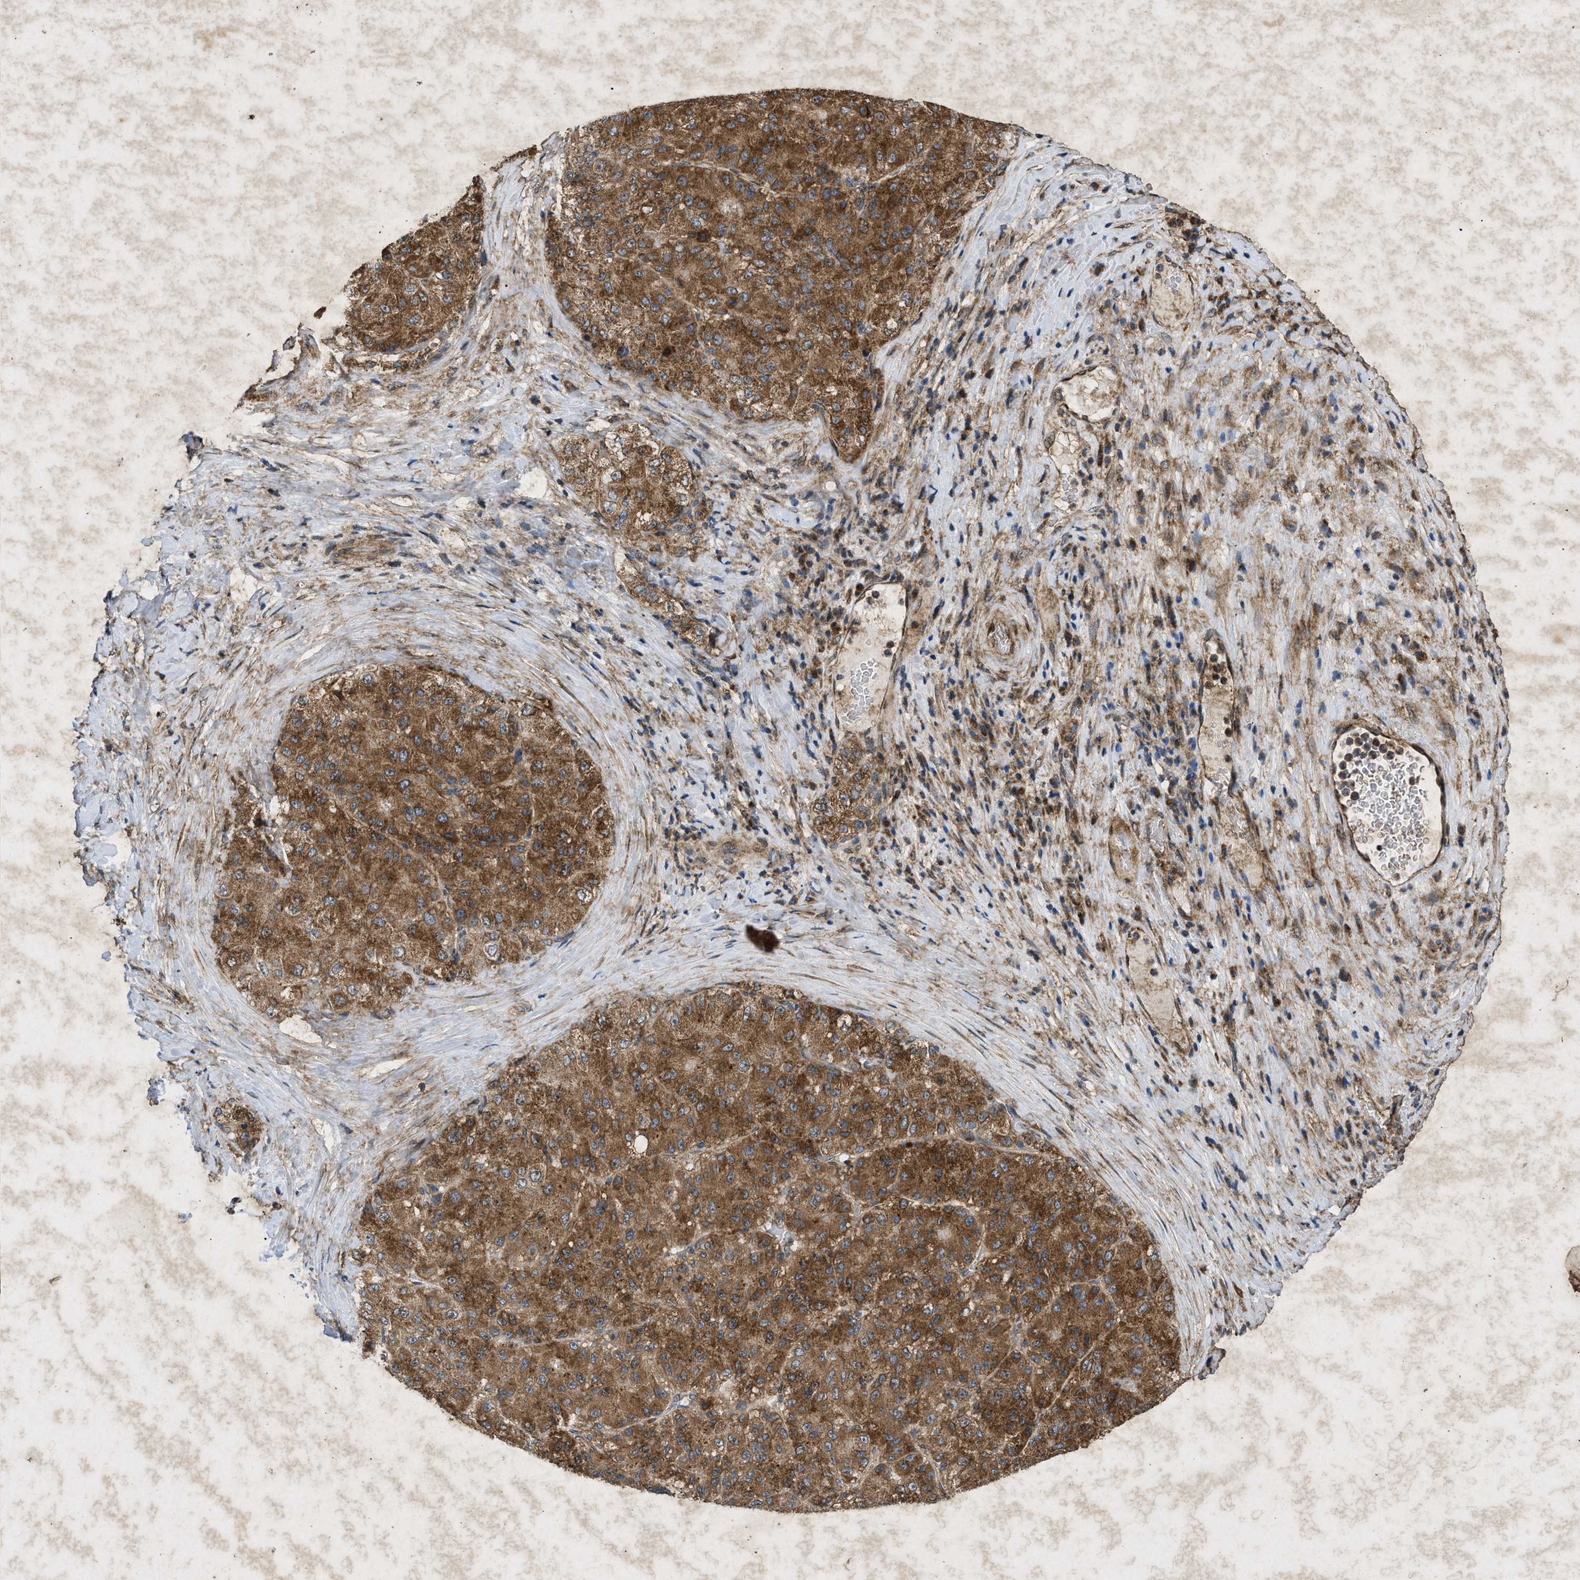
{"staining": {"intensity": "strong", "quantity": ">75%", "location": "cytoplasmic/membranous"}, "tissue": "liver cancer", "cell_type": "Tumor cells", "image_type": "cancer", "snomed": [{"axis": "morphology", "description": "Carcinoma, Hepatocellular, NOS"}, {"axis": "topography", "description": "Liver"}], "caption": "IHC staining of liver hepatocellular carcinoma, which exhibits high levels of strong cytoplasmic/membranous positivity in approximately >75% of tumor cells indicating strong cytoplasmic/membranous protein staining. The staining was performed using DAB (3,3'-diaminobenzidine) (brown) for protein detection and nuclei were counterstained in hematoxylin (blue).", "gene": "PRKG2", "patient": {"sex": "male", "age": 80}}